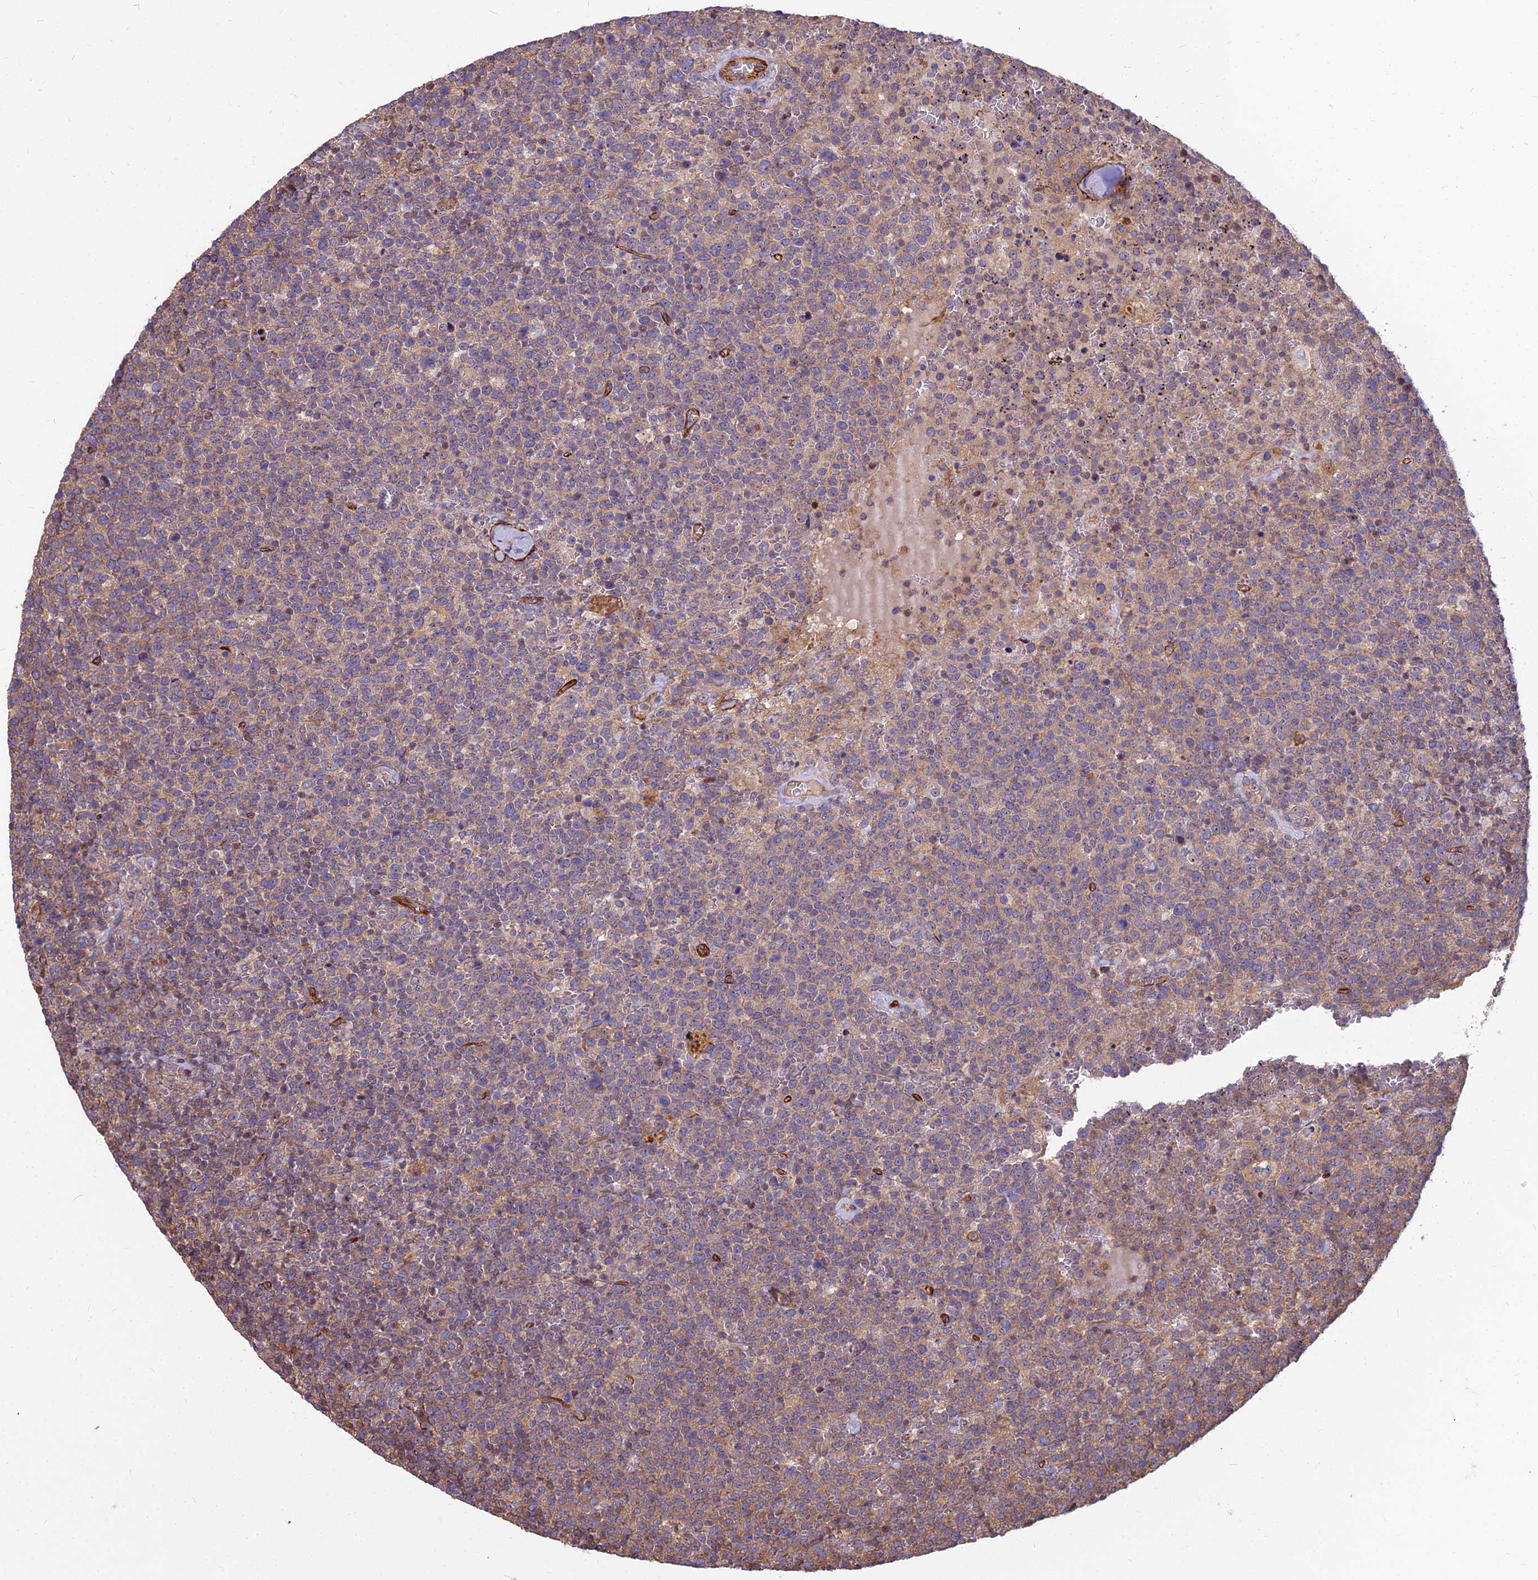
{"staining": {"intensity": "moderate", "quantity": "<25%", "location": "cytoplasmic/membranous"}, "tissue": "lymphoma", "cell_type": "Tumor cells", "image_type": "cancer", "snomed": [{"axis": "morphology", "description": "Malignant lymphoma, non-Hodgkin's type, High grade"}, {"axis": "topography", "description": "Lymph node"}], "caption": "Tumor cells exhibit low levels of moderate cytoplasmic/membranous positivity in about <25% of cells in human malignant lymphoma, non-Hodgkin's type (high-grade).", "gene": "TCEA3", "patient": {"sex": "male", "age": 61}}